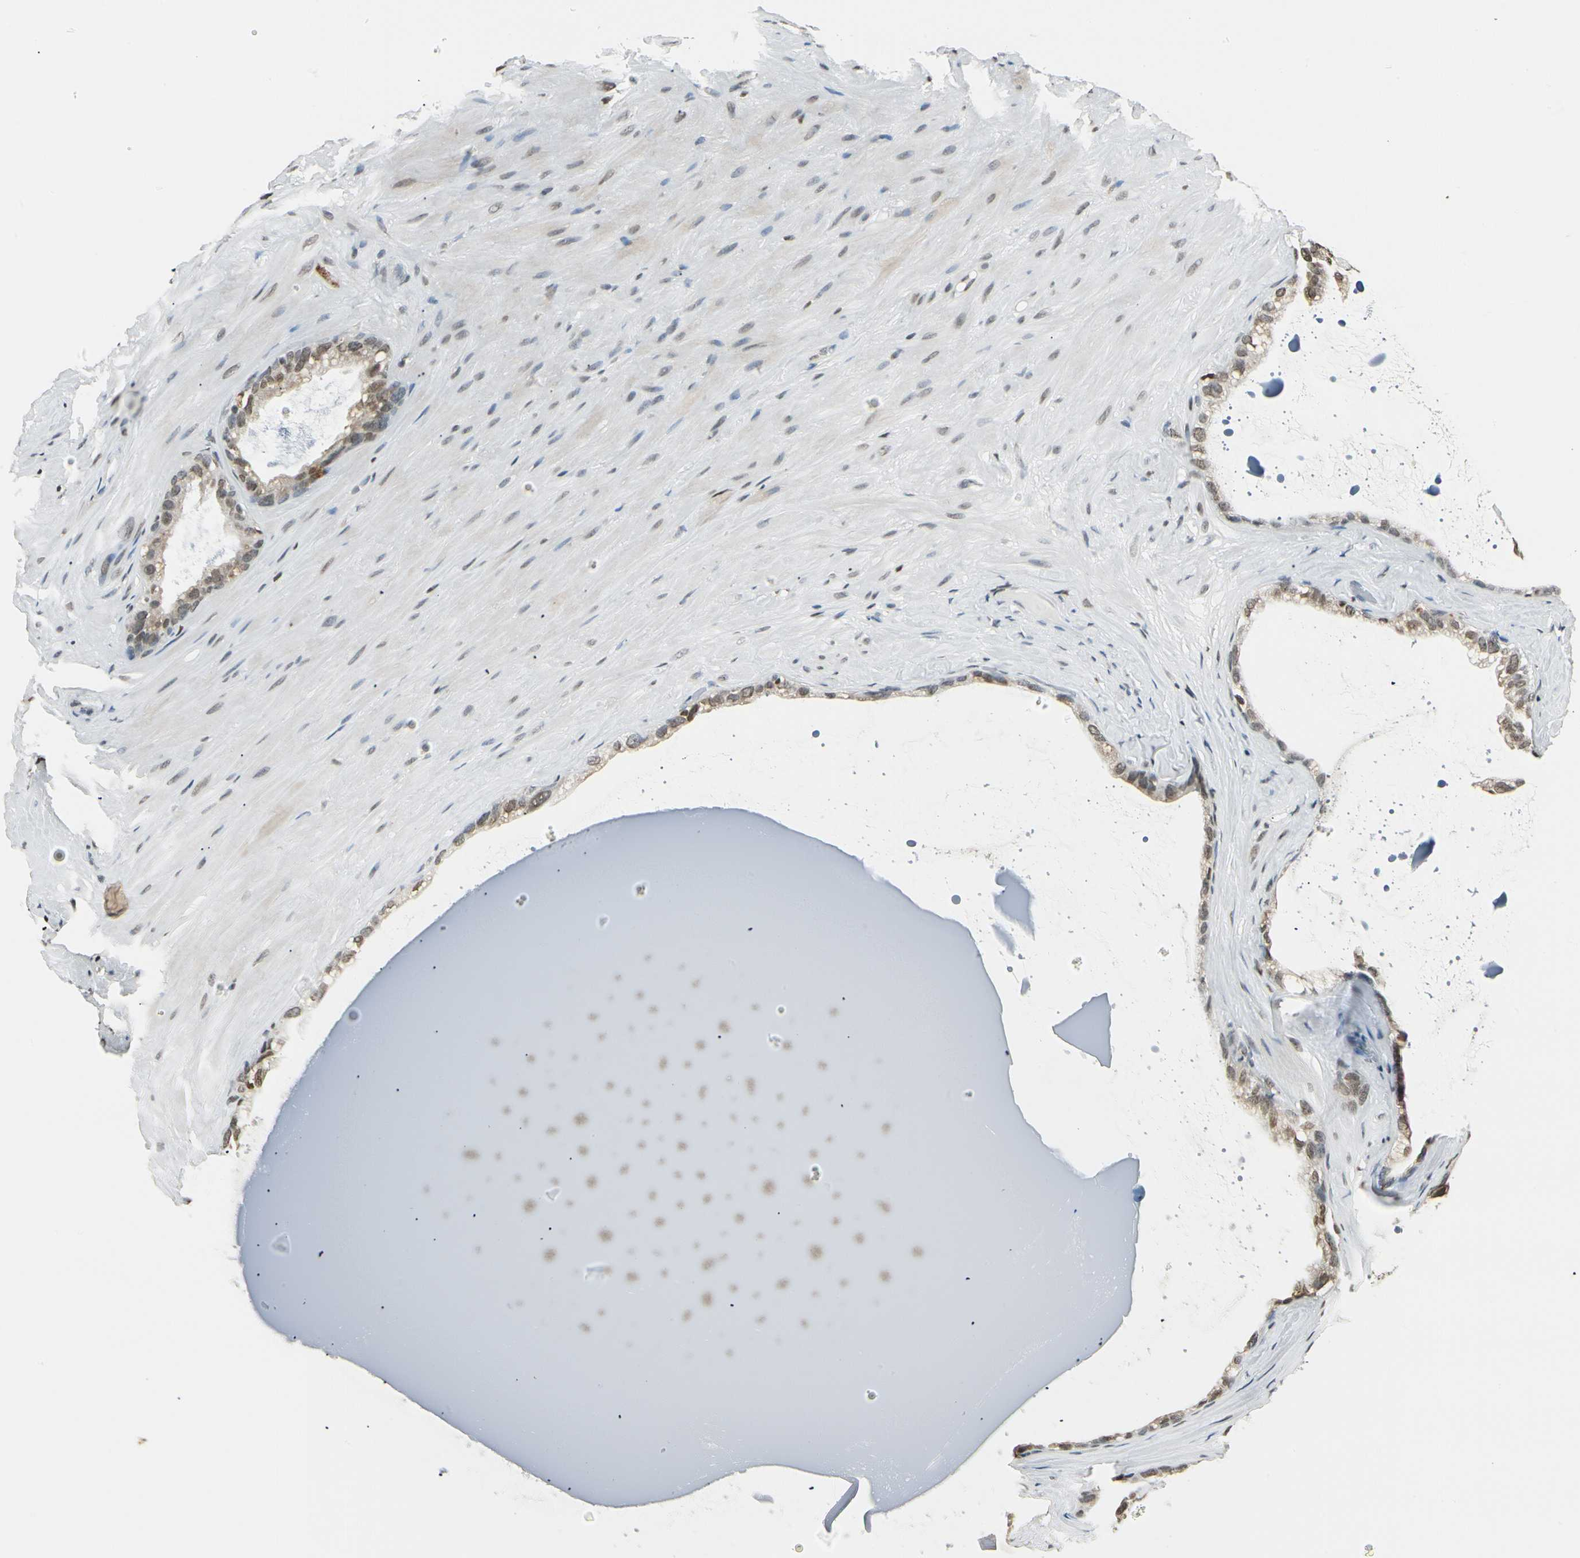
{"staining": {"intensity": "moderate", "quantity": "25%-75%", "location": "cytoplasmic/membranous,nuclear"}, "tissue": "seminal vesicle", "cell_type": "Glandular cells", "image_type": "normal", "snomed": [{"axis": "morphology", "description": "Normal tissue, NOS"}, {"axis": "topography", "description": "Seminal veicle"}], "caption": "This is a micrograph of immunohistochemistry staining of benign seminal vesicle, which shows moderate expression in the cytoplasmic/membranous,nuclear of glandular cells.", "gene": "FANCG", "patient": {"sex": "male", "age": 63}}